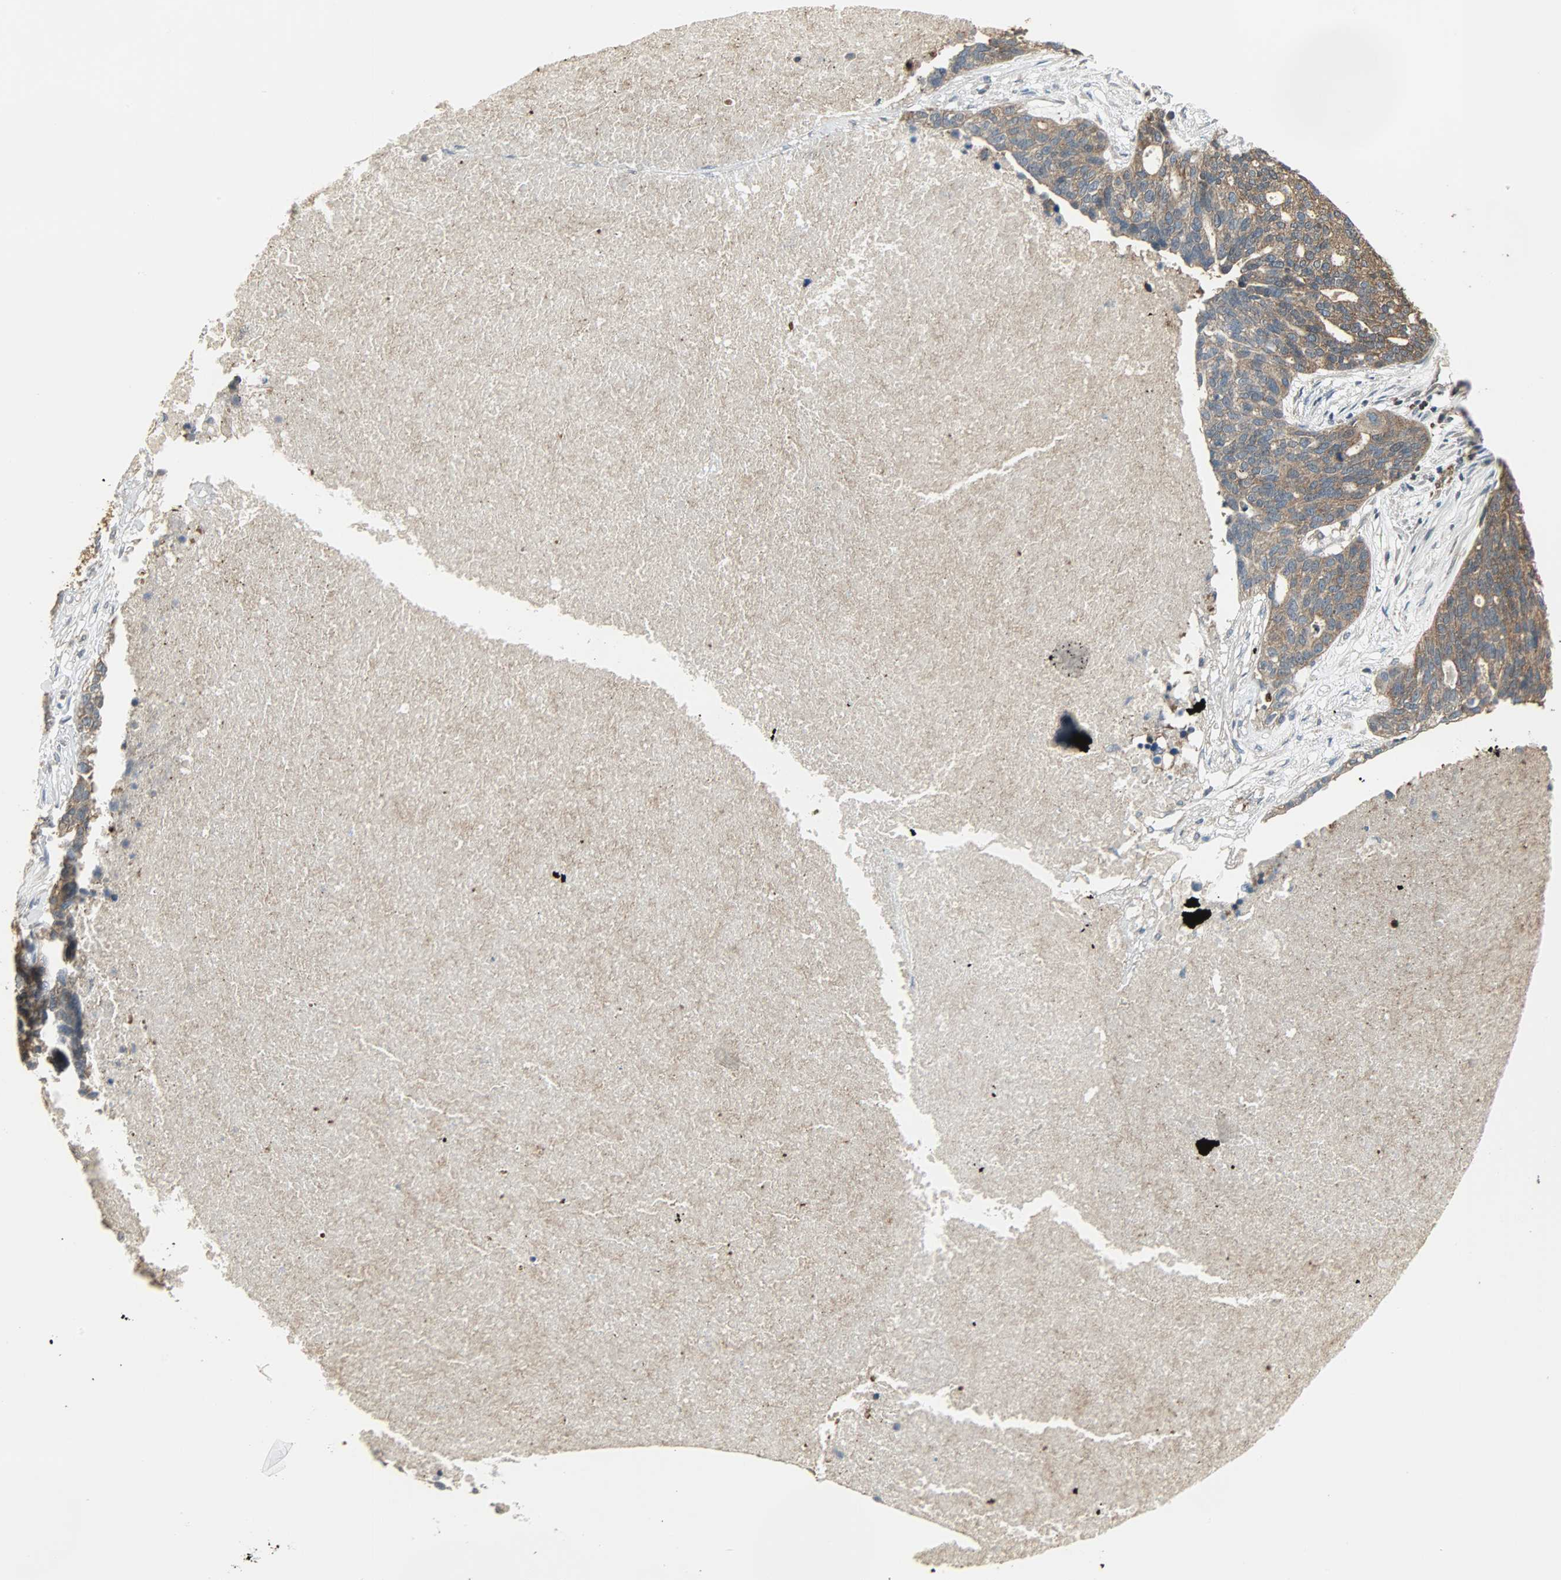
{"staining": {"intensity": "moderate", "quantity": ">75%", "location": "cytoplasmic/membranous"}, "tissue": "ovarian cancer", "cell_type": "Tumor cells", "image_type": "cancer", "snomed": [{"axis": "morphology", "description": "Cystadenocarcinoma, serous, NOS"}, {"axis": "topography", "description": "Ovary"}], "caption": "Immunohistochemistry (IHC) micrograph of neoplastic tissue: human ovarian cancer stained using immunohistochemistry (IHC) exhibits medium levels of moderate protein expression localized specifically in the cytoplasmic/membranous of tumor cells, appearing as a cytoplasmic/membranous brown color.", "gene": "LDHB", "patient": {"sex": "female", "age": 59}}